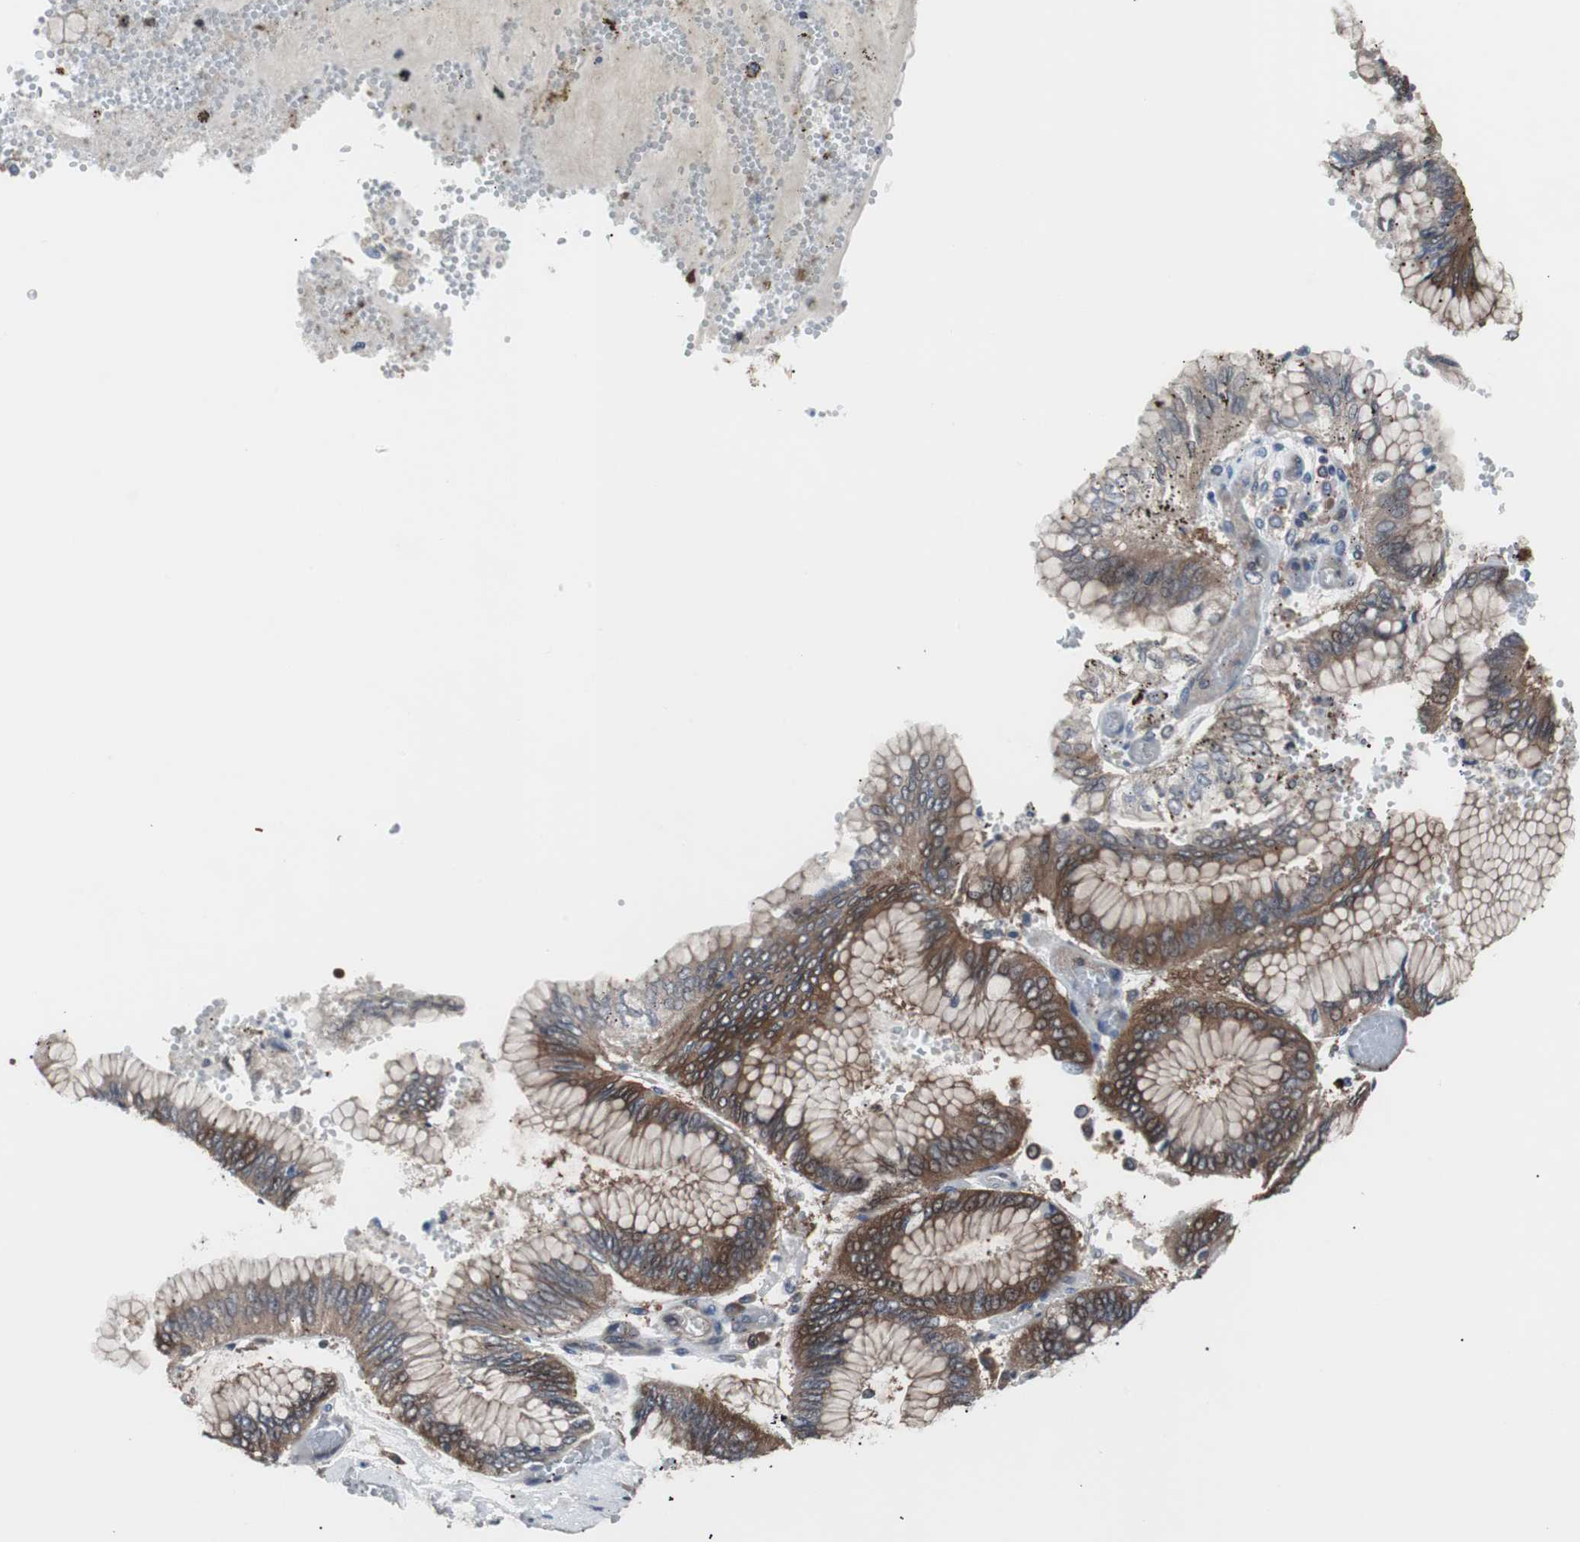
{"staining": {"intensity": "moderate", "quantity": ">75%", "location": "cytoplasmic/membranous"}, "tissue": "stomach cancer", "cell_type": "Tumor cells", "image_type": "cancer", "snomed": [{"axis": "morphology", "description": "Normal tissue, NOS"}, {"axis": "morphology", "description": "Adenocarcinoma, NOS"}, {"axis": "topography", "description": "Stomach, upper"}, {"axis": "topography", "description": "Stomach"}], "caption": "Moderate cytoplasmic/membranous protein staining is appreciated in approximately >75% of tumor cells in adenocarcinoma (stomach).", "gene": "PAK1", "patient": {"sex": "male", "age": 76}}